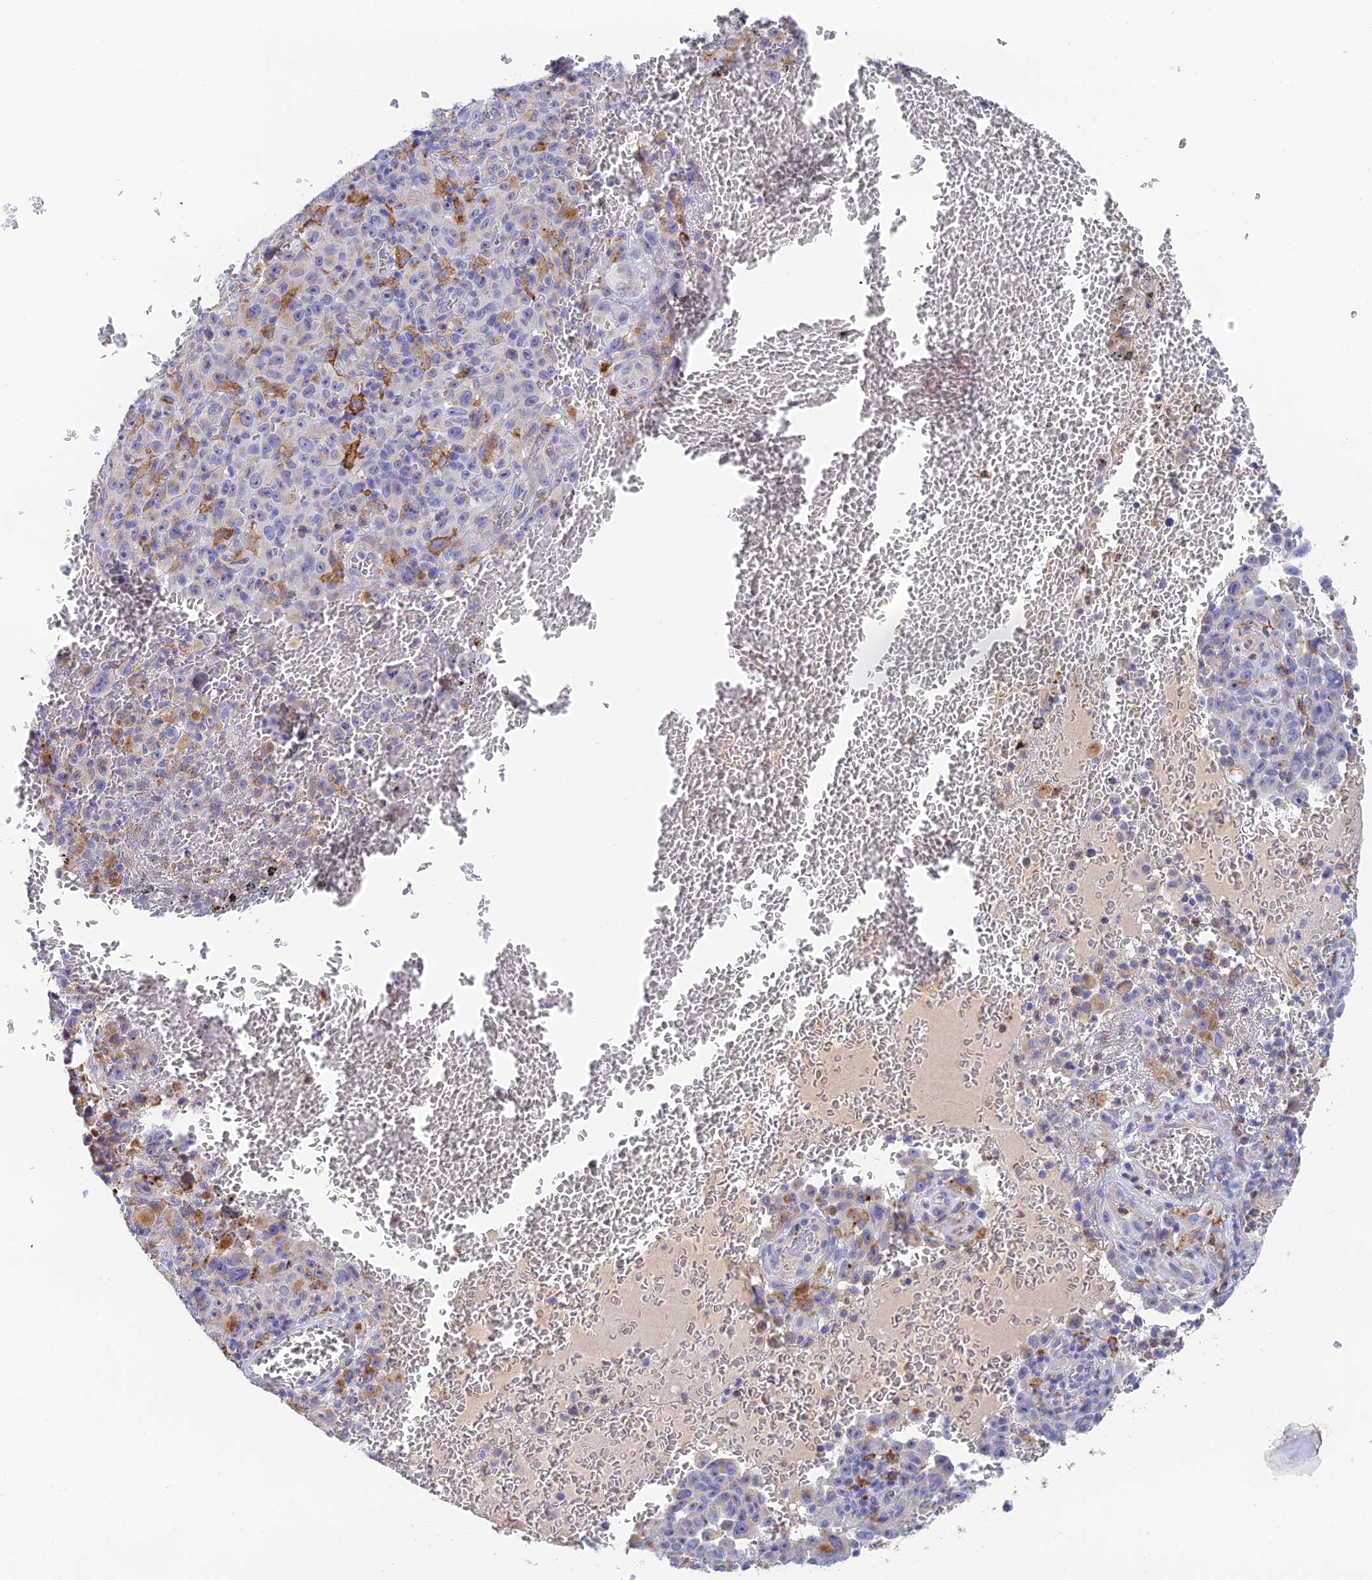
{"staining": {"intensity": "negative", "quantity": "none", "location": "none"}, "tissue": "melanoma", "cell_type": "Tumor cells", "image_type": "cancer", "snomed": [{"axis": "morphology", "description": "Malignant melanoma, NOS"}, {"axis": "topography", "description": "Skin"}], "caption": "Tumor cells are negative for protein expression in human melanoma. The staining was performed using DAB (3,3'-diaminobenzidine) to visualize the protein expression in brown, while the nuclei were stained in blue with hematoxylin (Magnification: 20x).", "gene": "RPGRIP1L", "patient": {"sex": "female", "age": 82}}